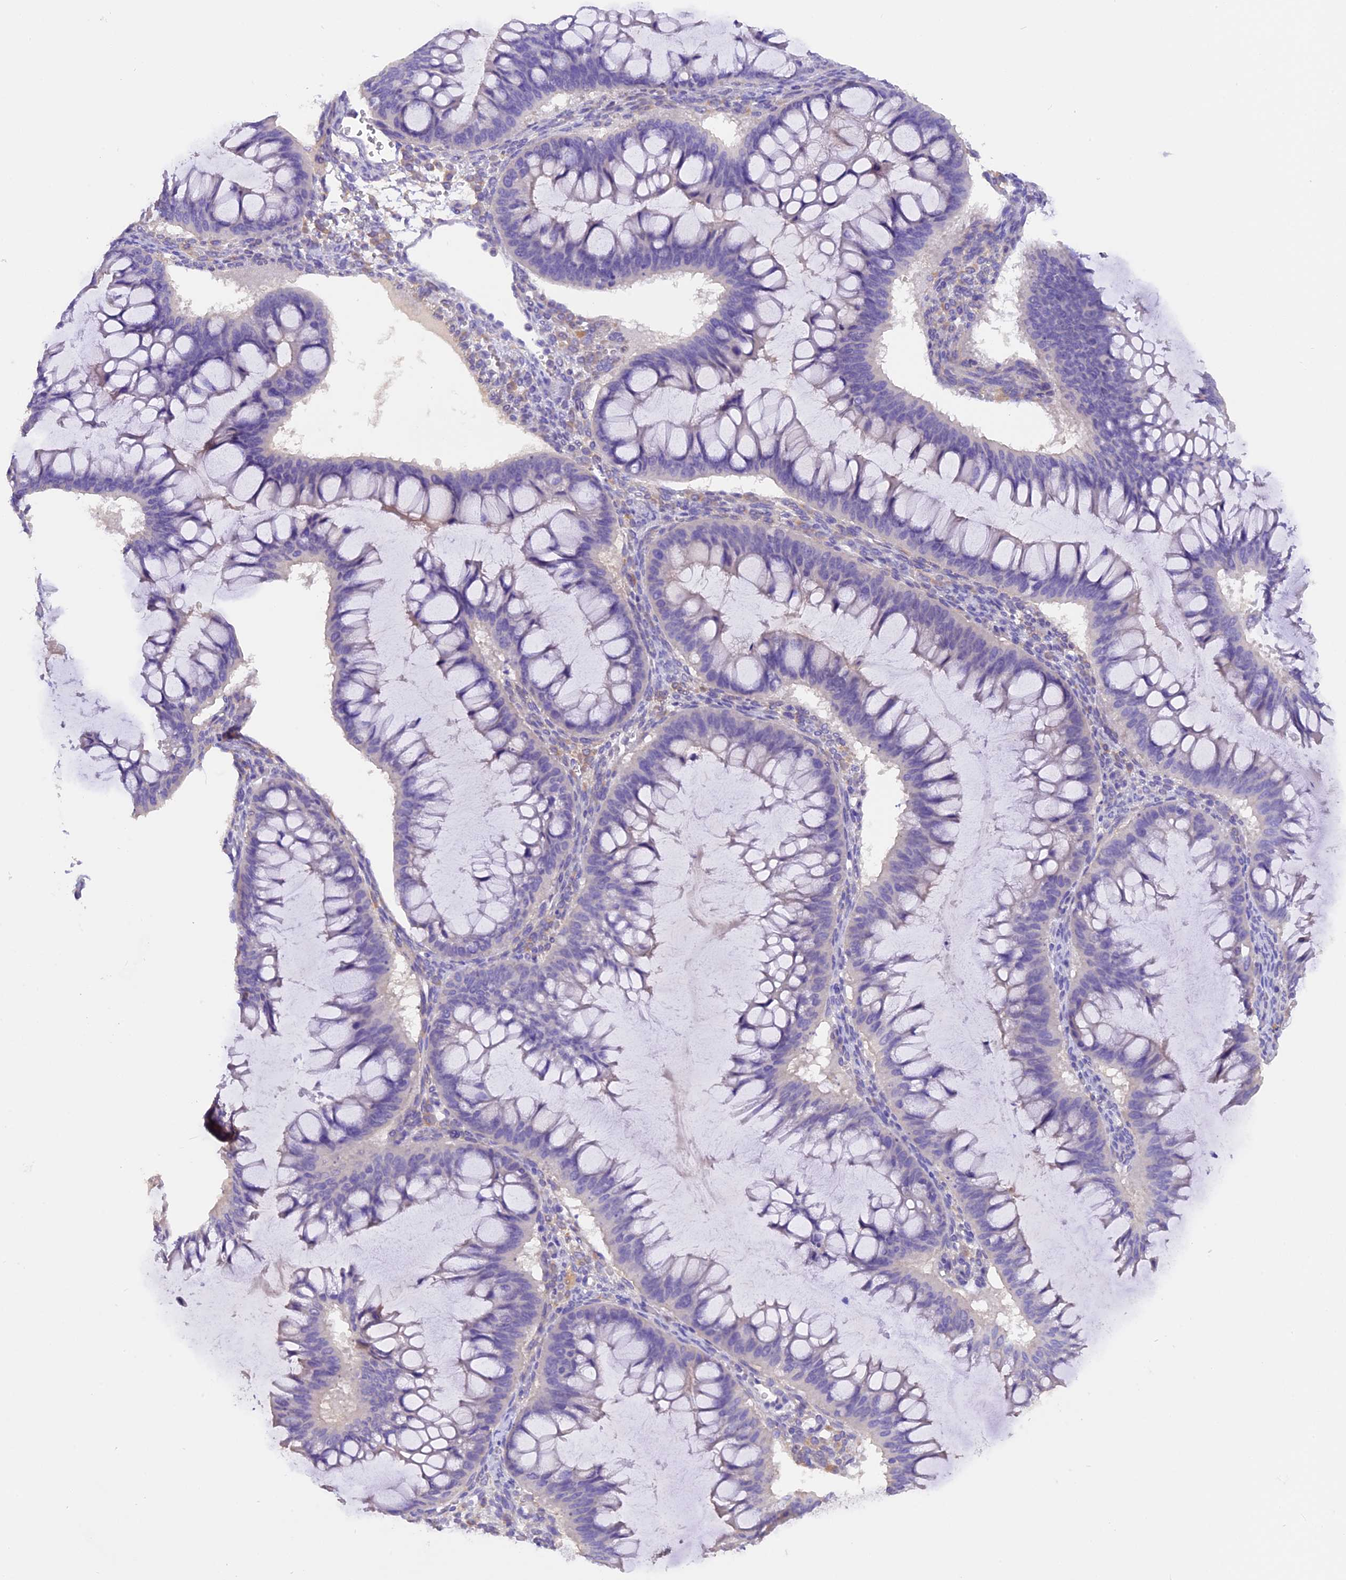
{"staining": {"intensity": "negative", "quantity": "none", "location": "none"}, "tissue": "ovarian cancer", "cell_type": "Tumor cells", "image_type": "cancer", "snomed": [{"axis": "morphology", "description": "Cystadenocarcinoma, mucinous, NOS"}, {"axis": "topography", "description": "Ovary"}], "caption": "This image is of ovarian cancer stained with immunohistochemistry (IHC) to label a protein in brown with the nuclei are counter-stained blue. There is no expression in tumor cells.", "gene": "AP3B2", "patient": {"sex": "female", "age": 73}}